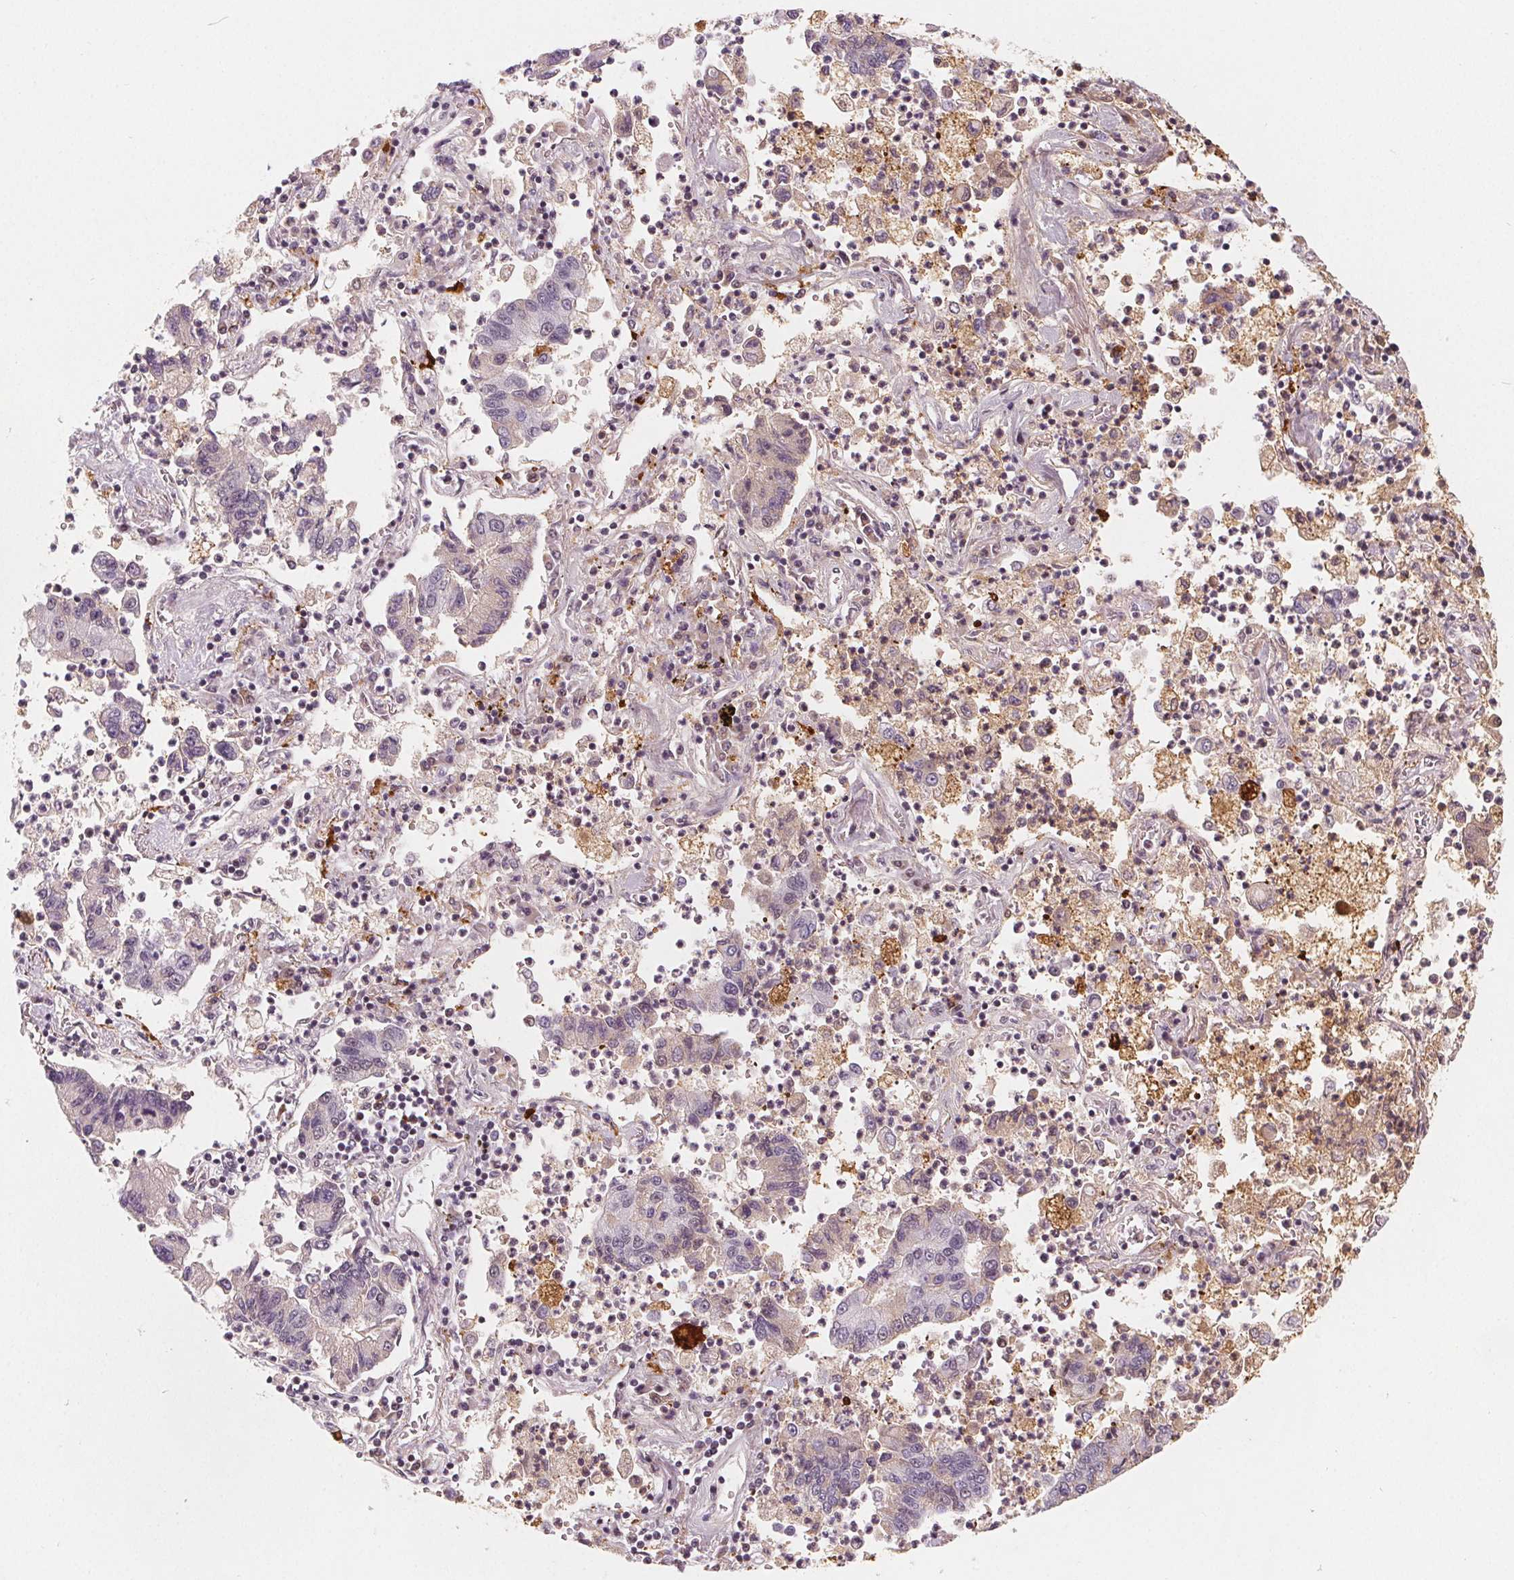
{"staining": {"intensity": "negative", "quantity": "none", "location": "none"}, "tissue": "lung cancer", "cell_type": "Tumor cells", "image_type": "cancer", "snomed": [{"axis": "morphology", "description": "Adenocarcinoma, NOS"}, {"axis": "topography", "description": "Lung"}], "caption": "DAB (3,3'-diaminobenzidine) immunohistochemical staining of lung cancer (adenocarcinoma) demonstrates no significant expression in tumor cells. Nuclei are stained in blue.", "gene": "DPM2", "patient": {"sex": "female", "age": 57}}